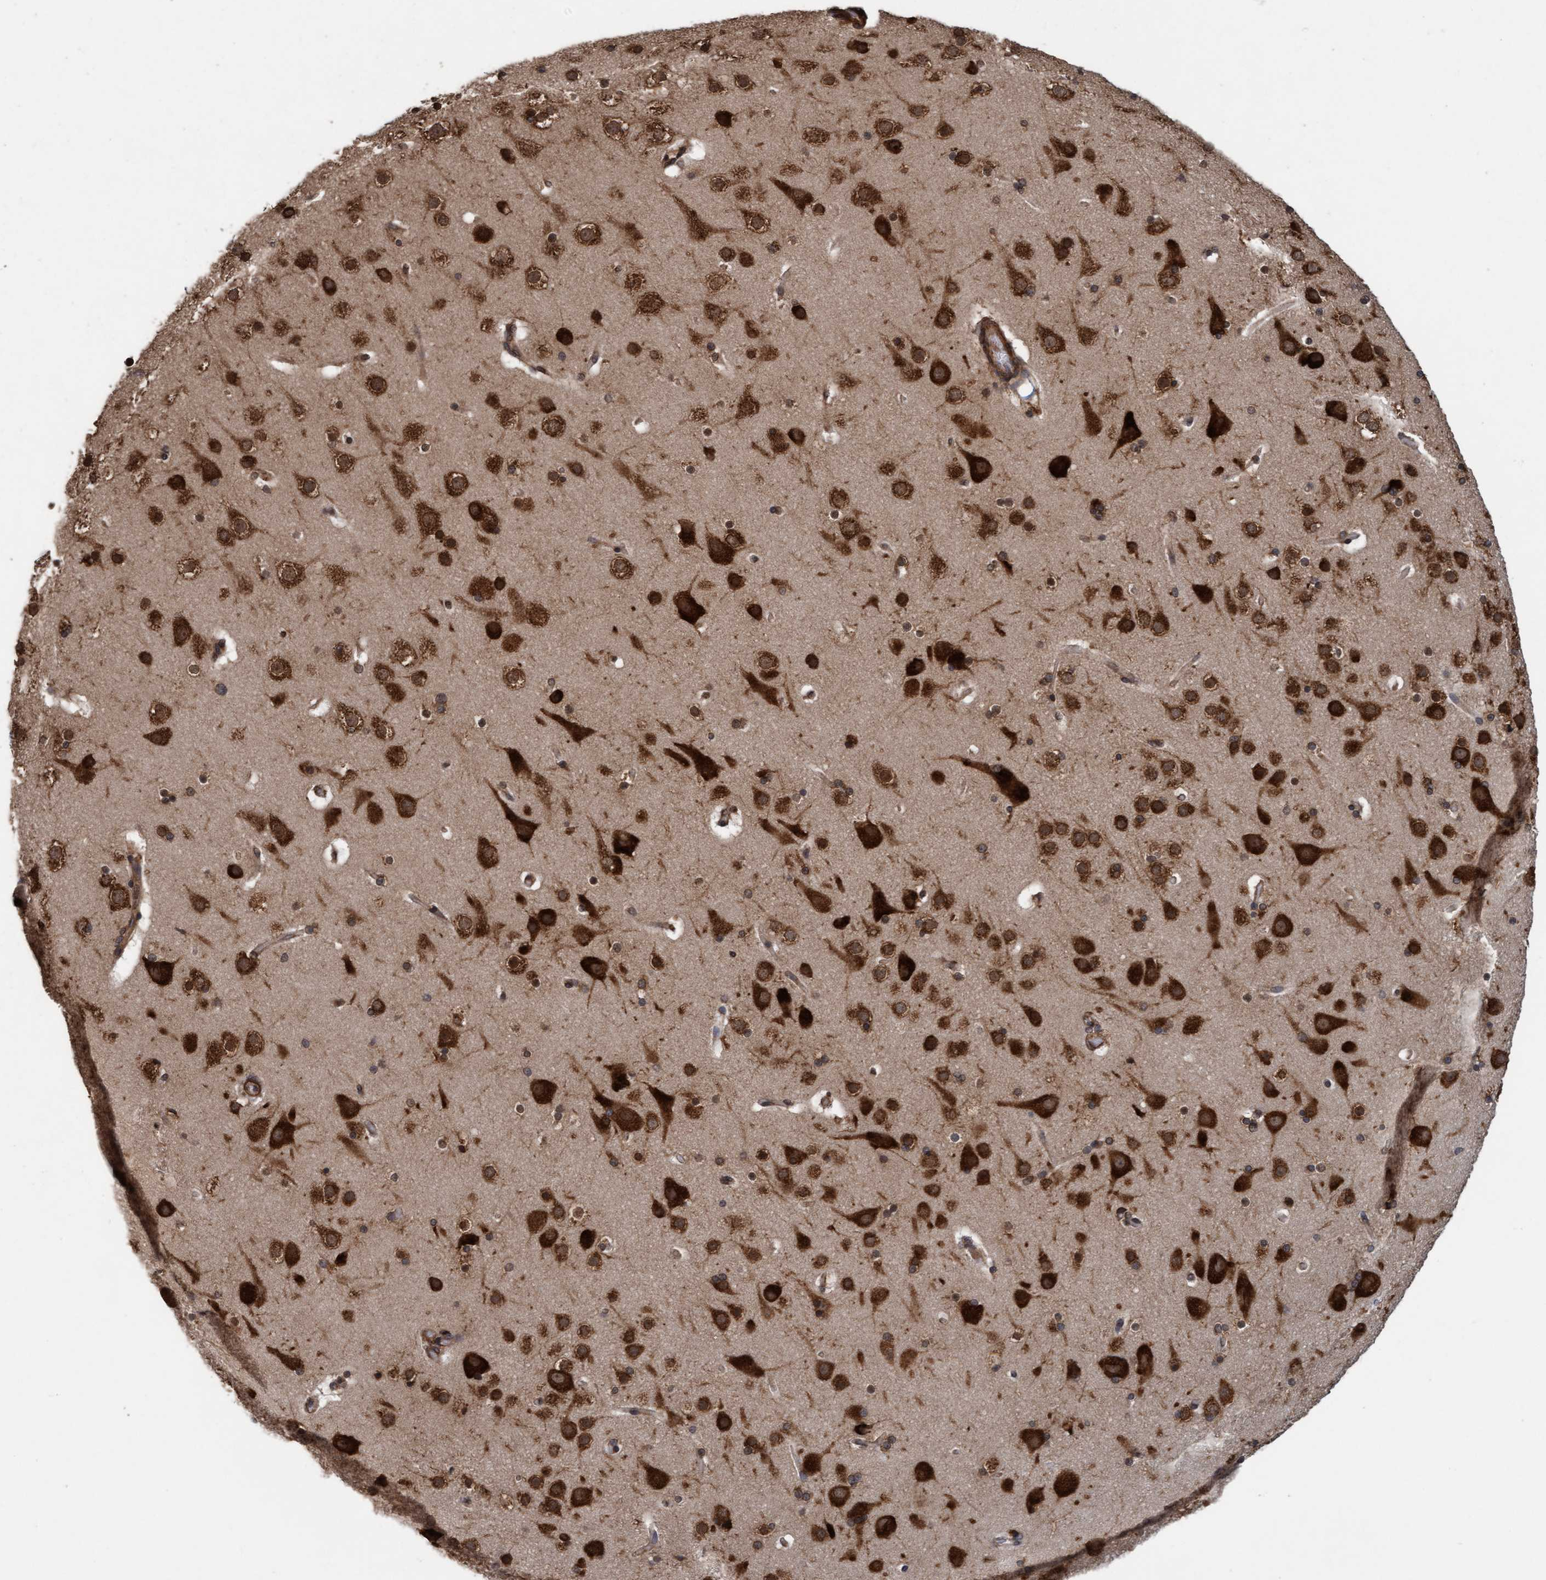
{"staining": {"intensity": "moderate", "quantity": ">75%", "location": "cytoplasmic/membranous"}, "tissue": "cerebral cortex", "cell_type": "Endothelial cells", "image_type": "normal", "snomed": [{"axis": "morphology", "description": "Normal tissue, NOS"}, {"axis": "topography", "description": "Cerebral cortex"}], "caption": "Cerebral cortex stained with a brown dye reveals moderate cytoplasmic/membranous positive expression in about >75% of endothelial cells.", "gene": "FXR2", "patient": {"sex": "male", "age": 57}}